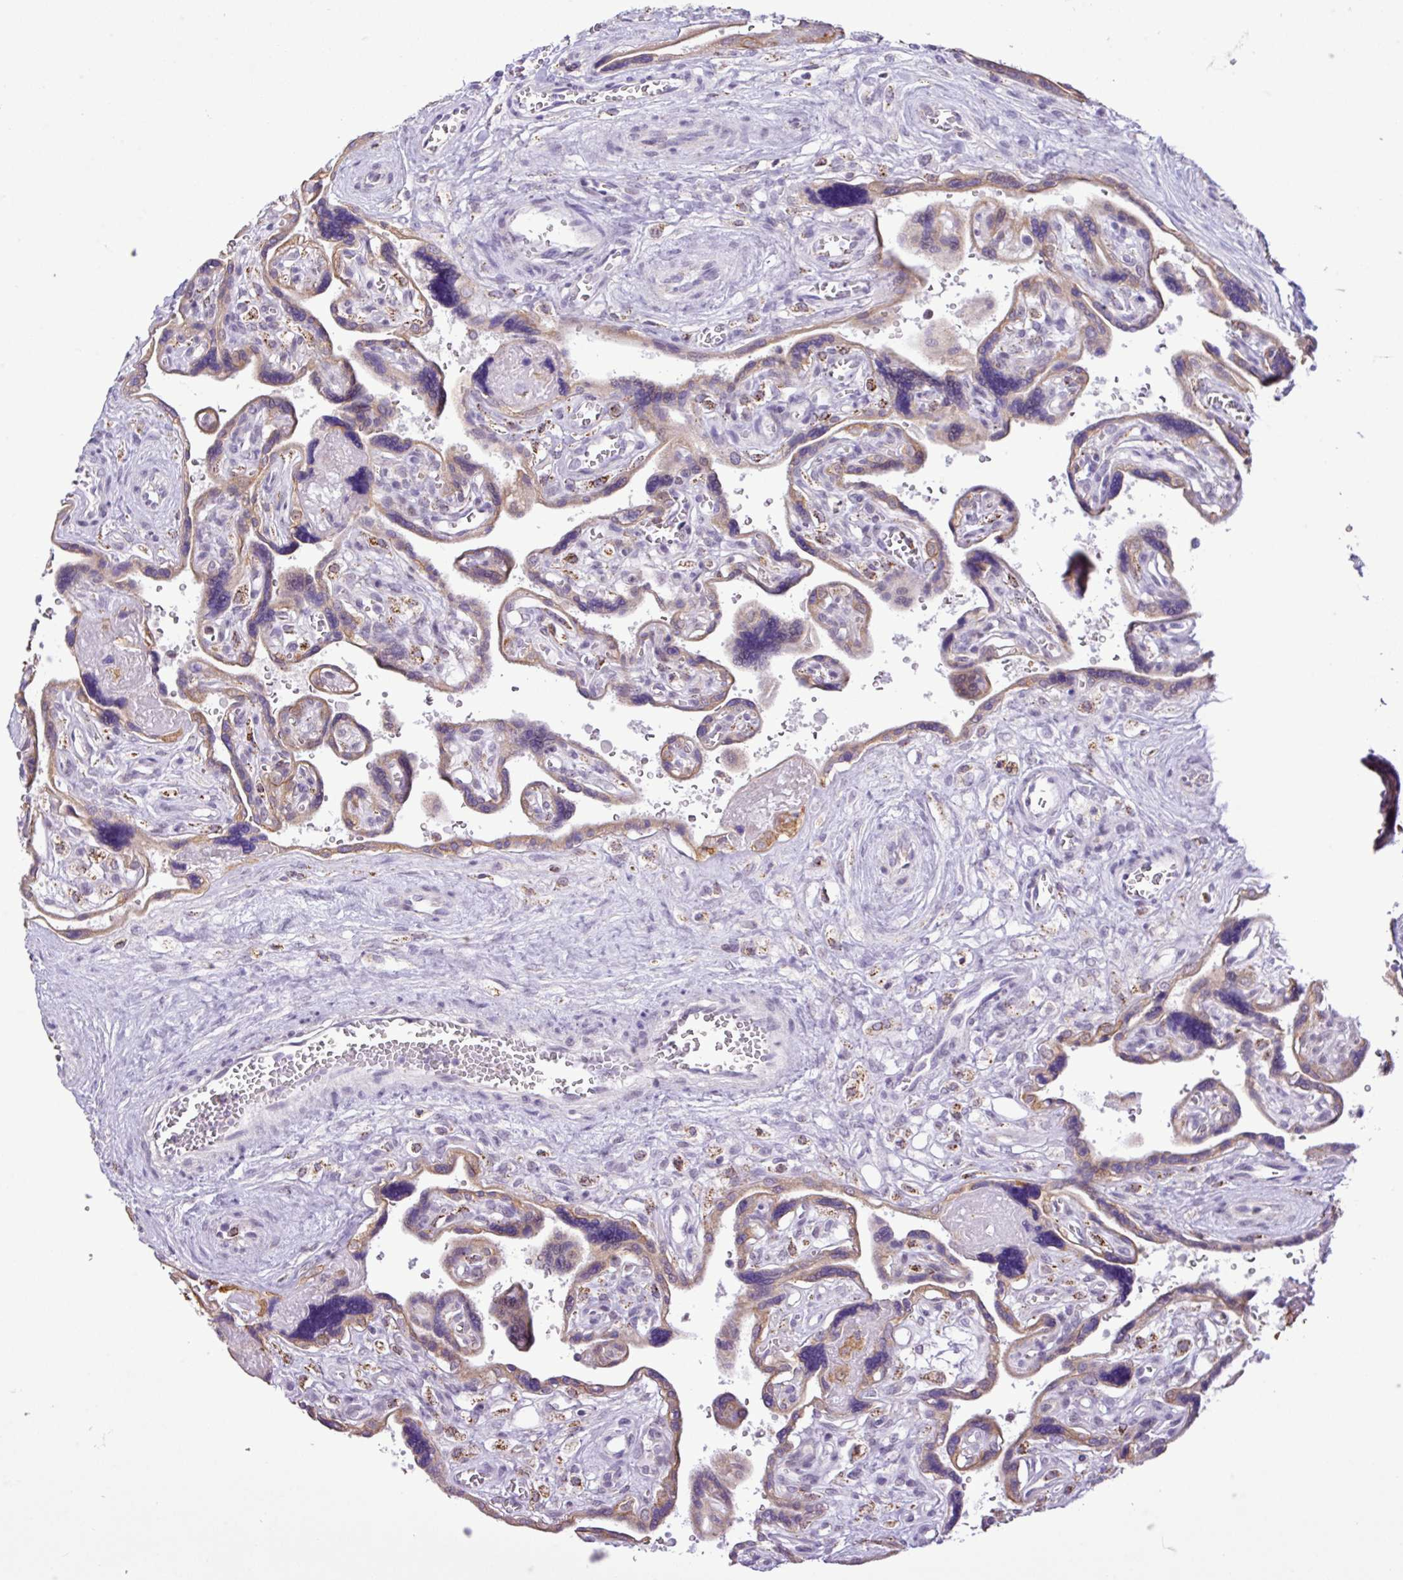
{"staining": {"intensity": "moderate", "quantity": ">75%", "location": "cytoplasmic/membranous"}, "tissue": "placenta", "cell_type": "Decidual cells", "image_type": "normal", "snomed": [{"axis": "morphology", "description": "Normal tissue, NOS"}, {"axis": "topography", "description": "Placenta"}], "caption": "Immunohistochemistry of benign human placenta displays medium levels of moderate cytoplasmic/membranous staining in approximately >75% of decidual cells.", "gene": "SGPP1", "patient": {"sex": "female", "age": 39}}